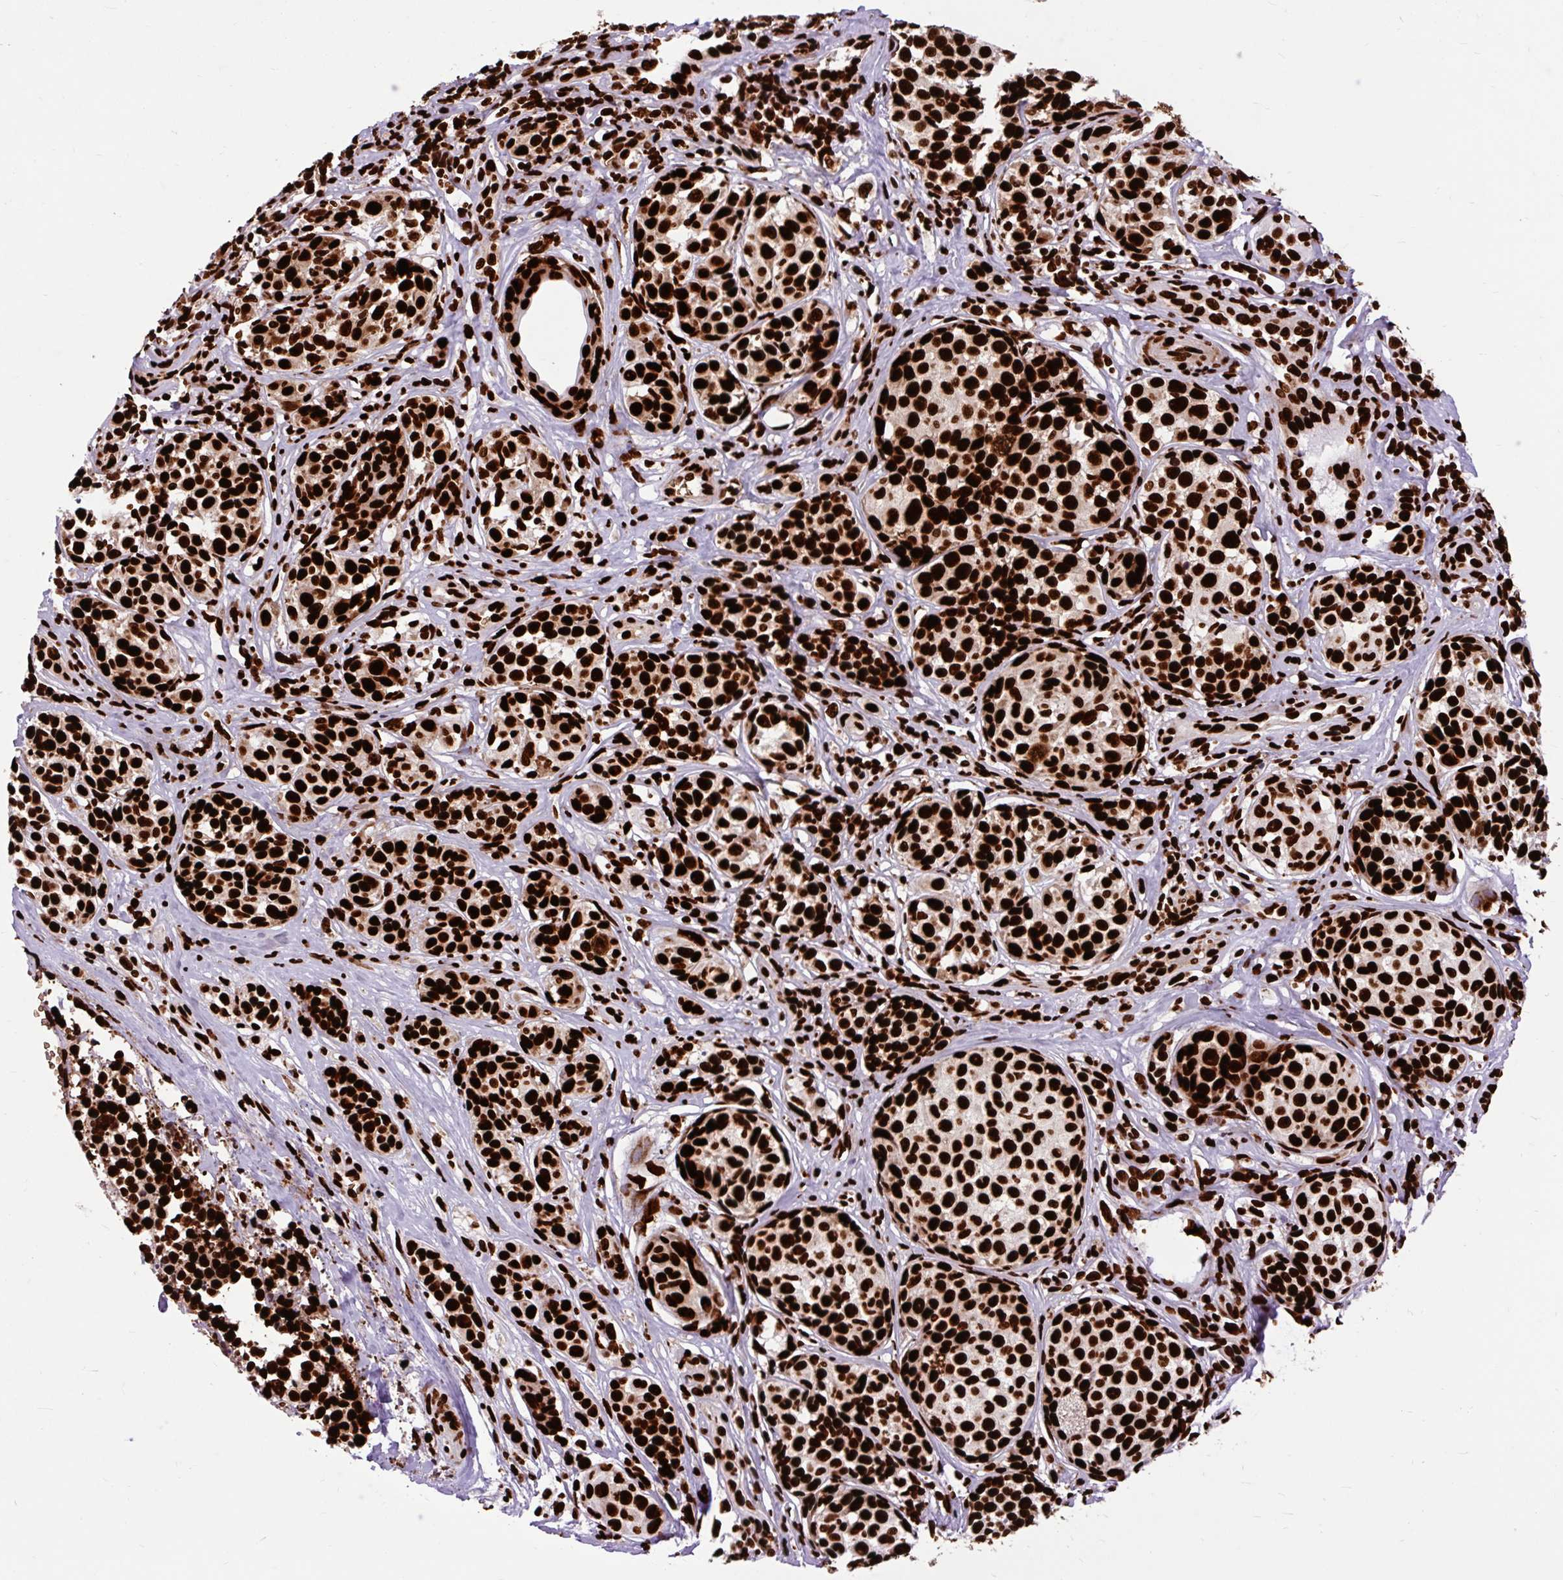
{"staining": {"intensity": "strong", "quantity": ">75%", "location": "nuclear"}, "tissue": "melanoma", "cell_type": "Tumor cells", "image_type": "cancer", "snomed": [{"axis": "morphology", "description": "Malignant melanoma, NOS"}, {"axis": "topography", "description": "Skin"}], "caption": "Human melanoma stained for a protein (brown) reveals strong nuclear positive positivity in approximately >75% of tumor cells.", "gene": "FUS", "patient": {"sex": "female", "age": 35}}